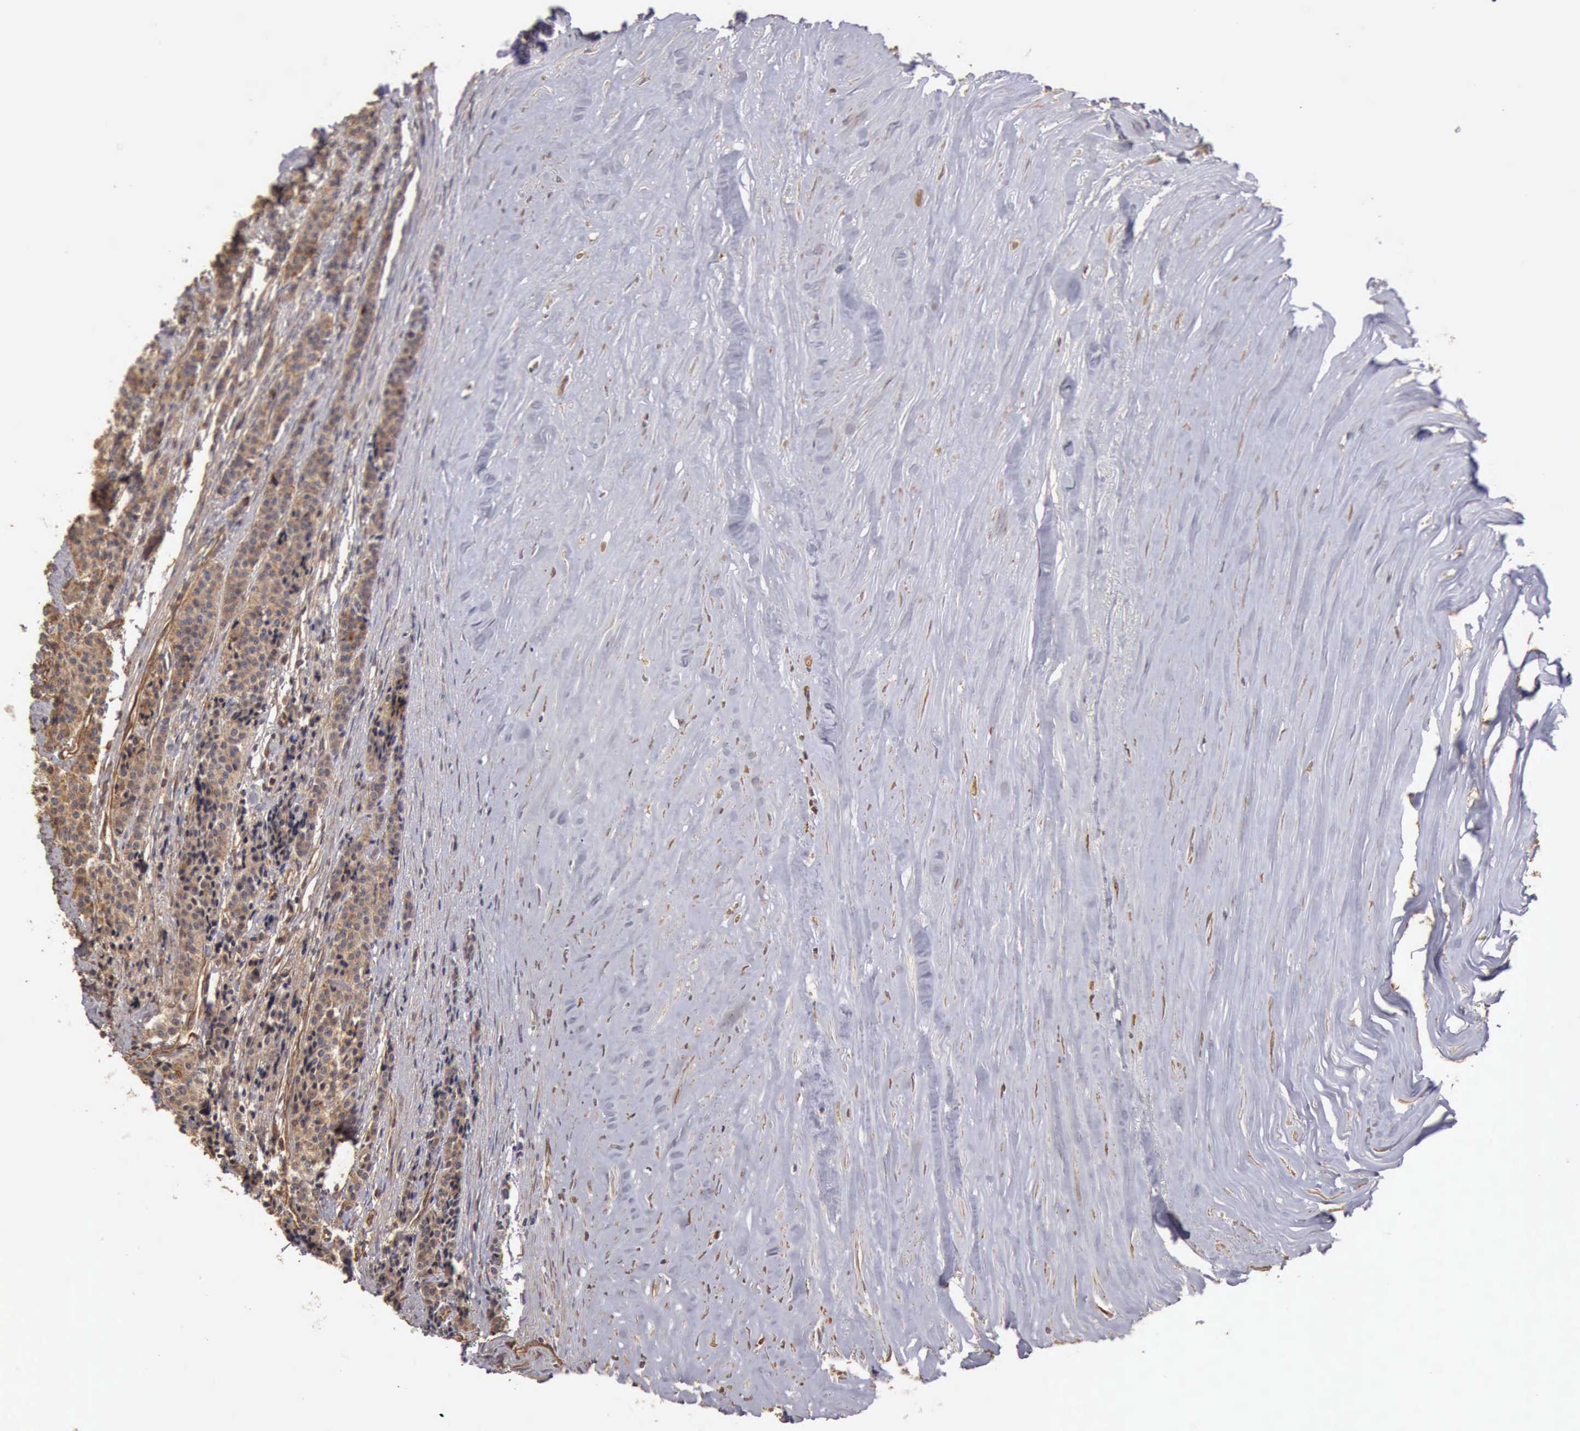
{"staining": {"intensity": "weak", "quantity": ">75%", "location": "cytoplasmic/membranous"}, "tissue": "carcinoid", "cell_type": "Tumor cells", "image_type": "cancer", "snomed": [{"axis": "morphology", "description": "Carcinoid, malignant, NOS"}, {"axis": "topography", "description": "Small intestine"}], "caption": "The histopathology image exhibits immunohistochemical staining of carcinoid (malignant). There is weak cytoplasmic/membranous expression is identified in approximately >75% of tumor cells.", "gene": "BMX", "patient": {"sex": "male", "age": 63}}